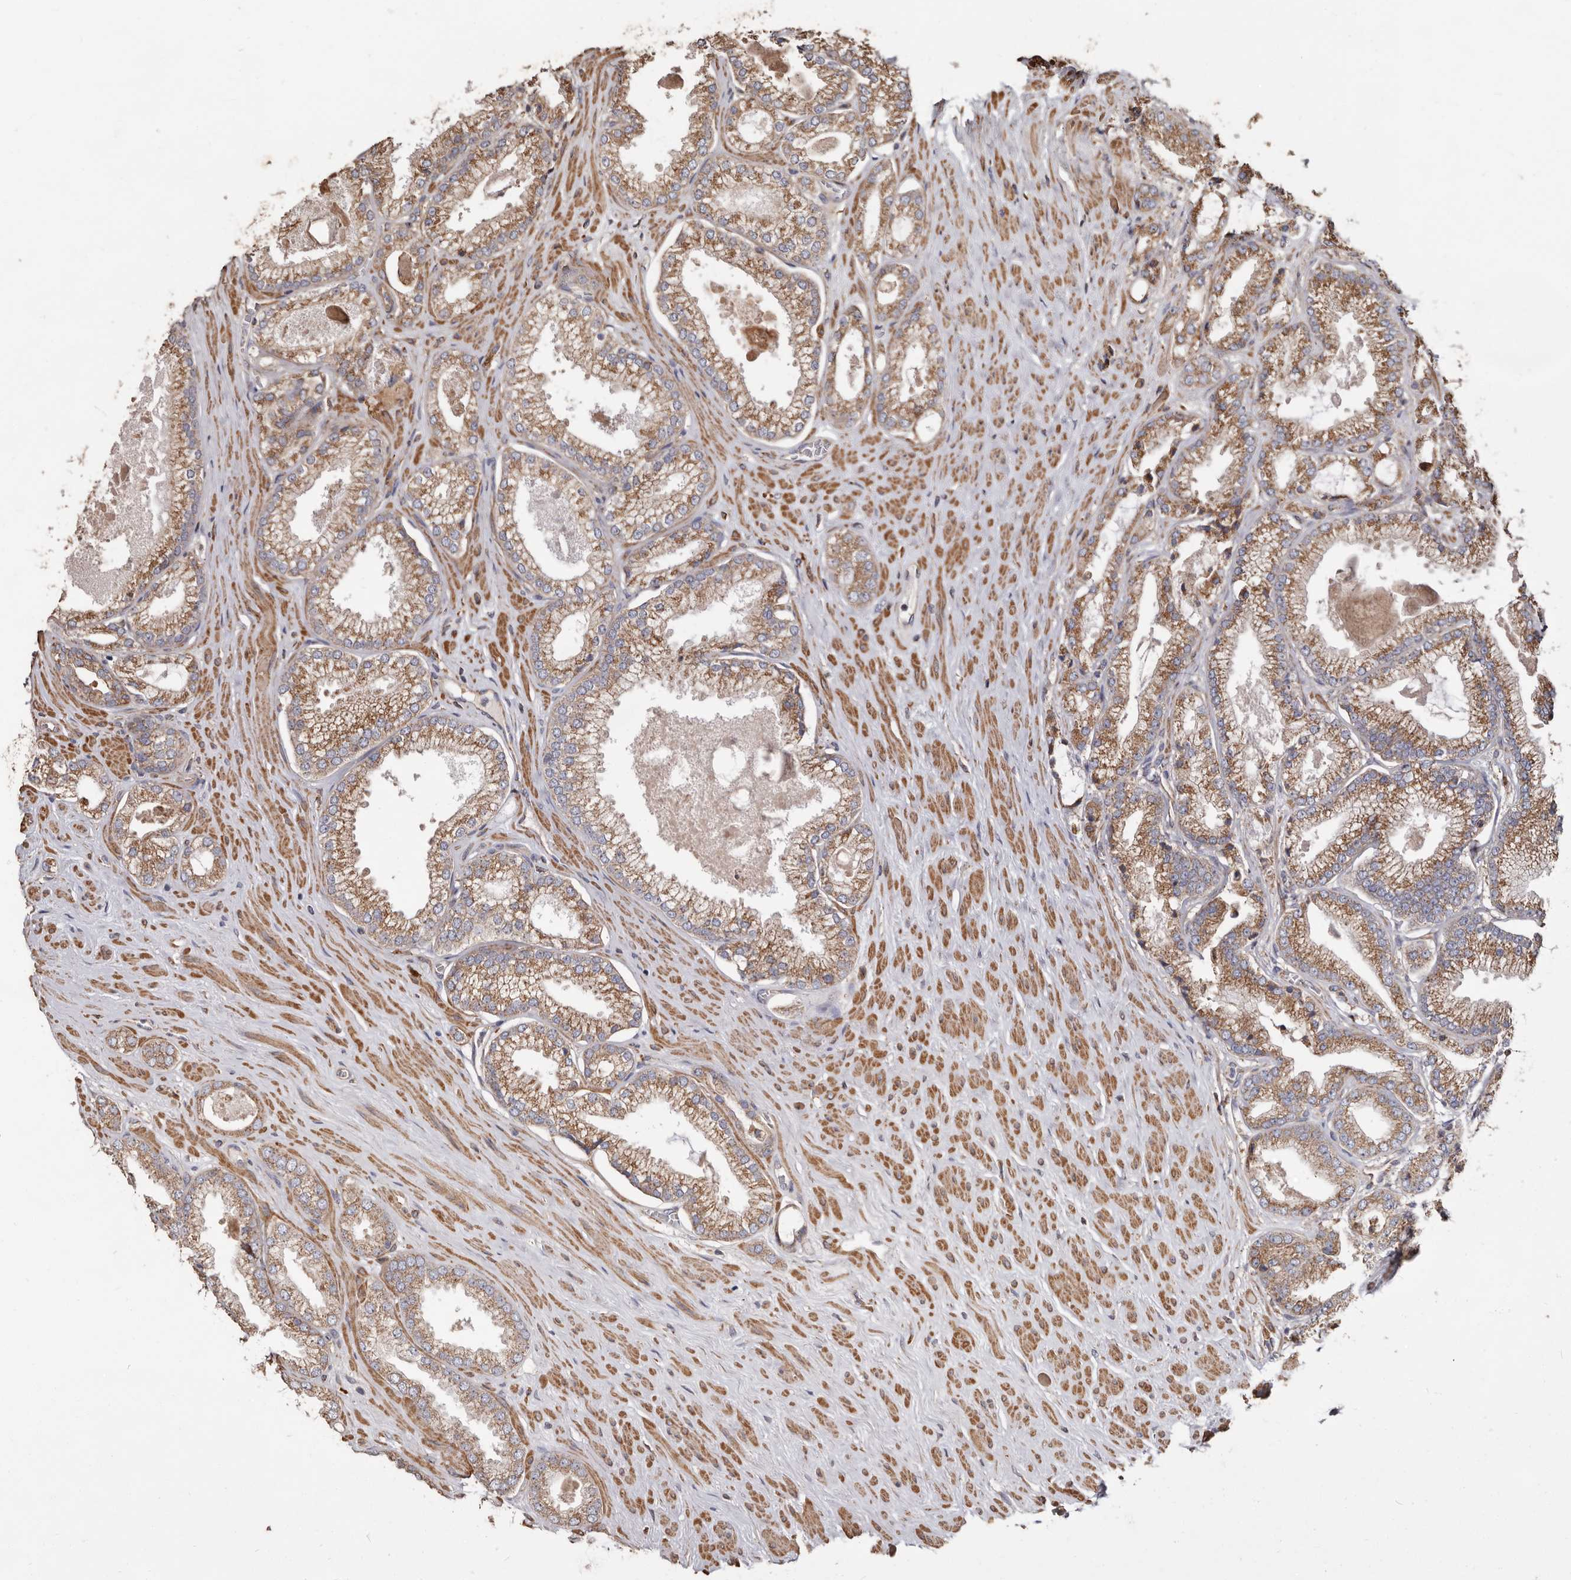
{"staining": {"intensity": "moderate", "quantity": ">75%", "location": "cytoplasmic/membranous"}, "tissue": "prostate cancer", "cell_type": "Tumor cells", "image_type": "cancer", "snomed": [{"axis": "morphology", "description": "Adenocarcinoma, Low grade"}, {"axis": "topography", "description": "Prostate"}], "caption": "A histopathology image showing moderate cytoplasmic/membranous staining in approximately >75% of tumor cells in prostate cancer, as visualized by brown immunohistochemical staining.", "gene": "OSGIN2", "patient": {"sex": "male", "age": 62}}